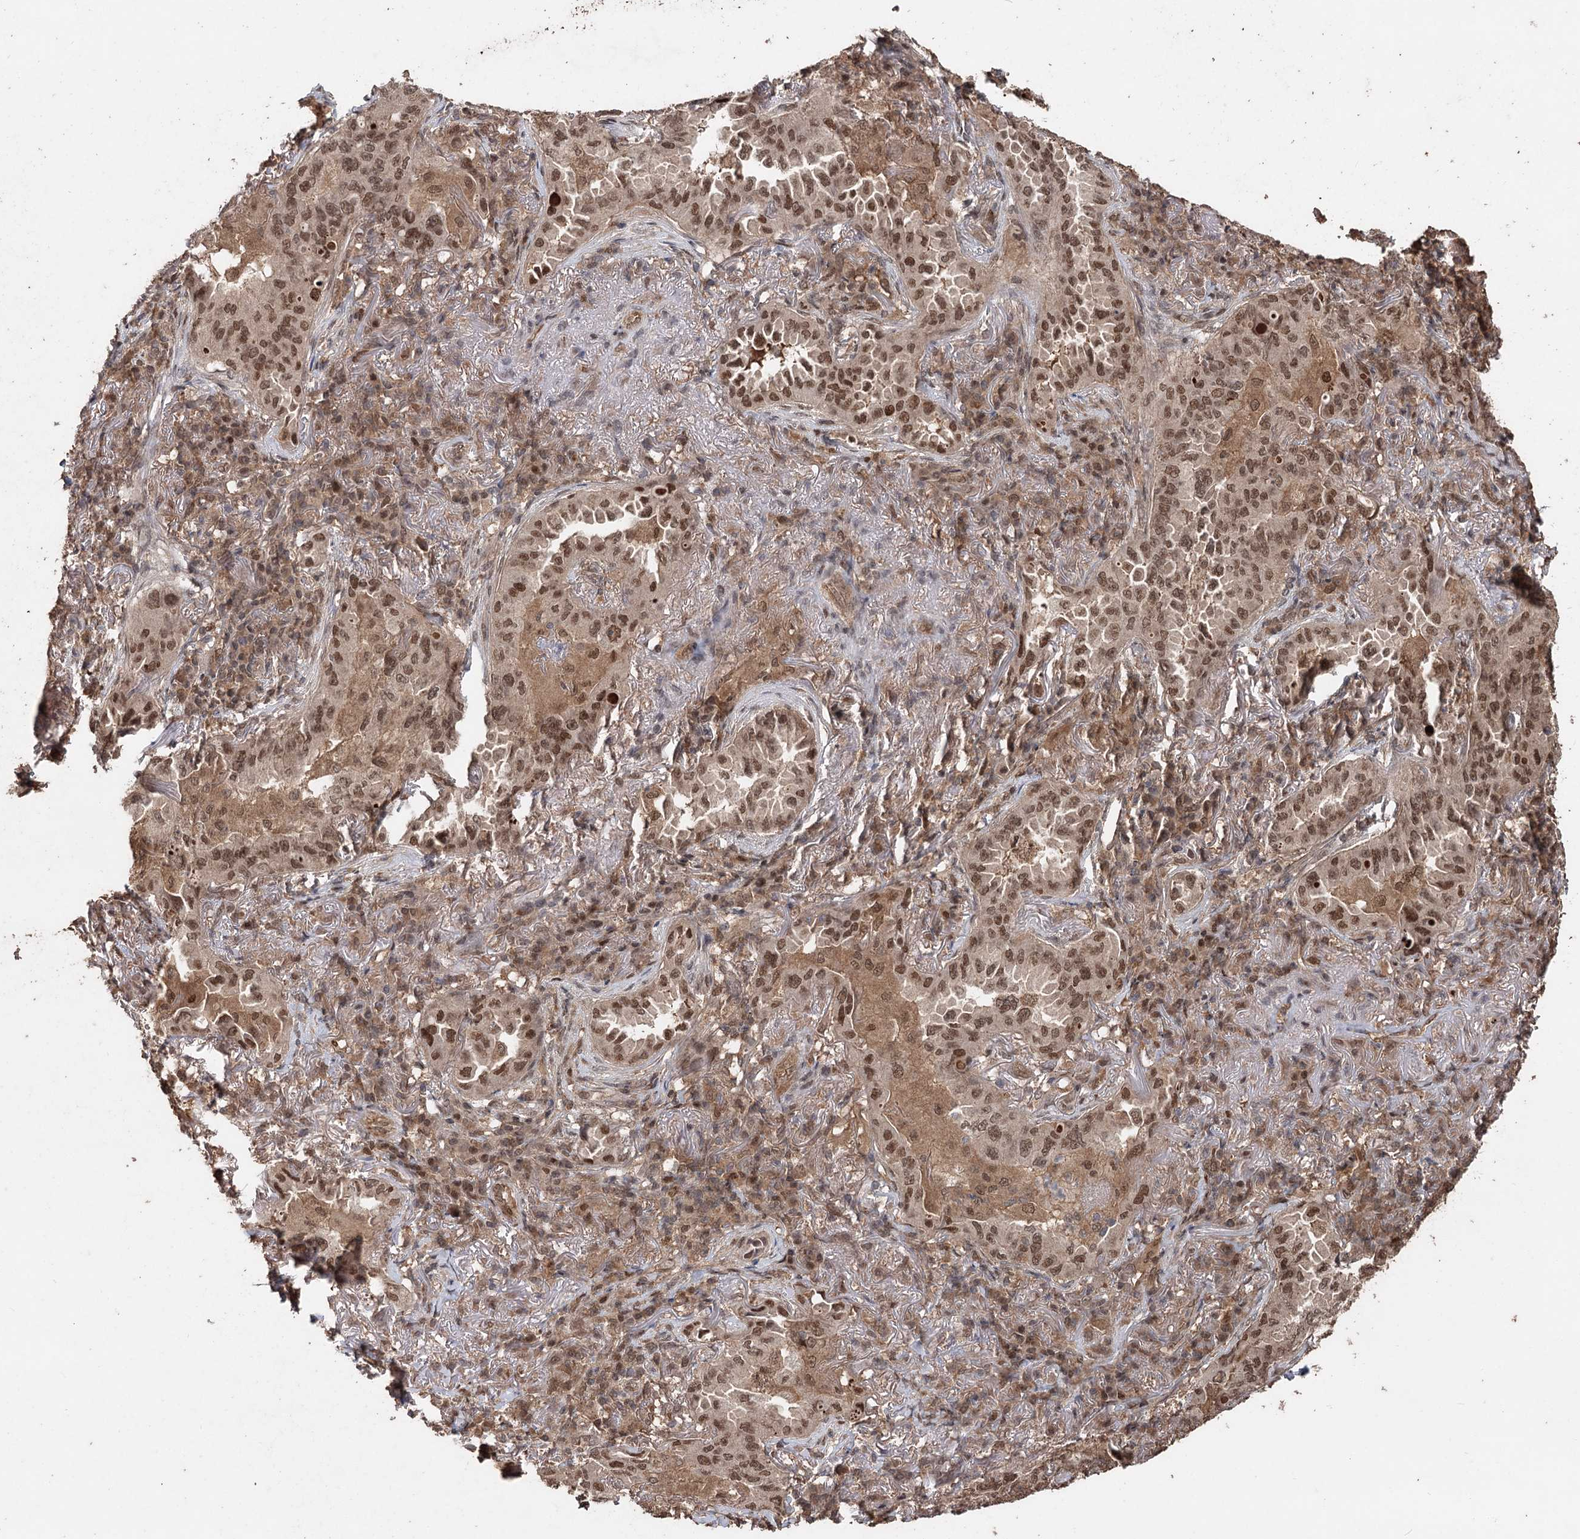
{"staining": {"intensity": "moderate", "quantity": ">75%", "location": "nuclear"}, "tissue": "lung cancer", "cell_type": "Tumor cells", "image_type": "cancer", "snomed": [{"axis": "morphology", "description": "Adenocarcinoma, NOS"}, {"axis": "topography", "description": "Lung"}], "caption": "A brown stain labels moderate nuclear staining of a protein in lung adenocarcinoma tumor cells. (Brightfield microscopy of DAB IHC at high magnification).", "gene": "FBXO7", "patient": {"sex": "female", "age": 69}}